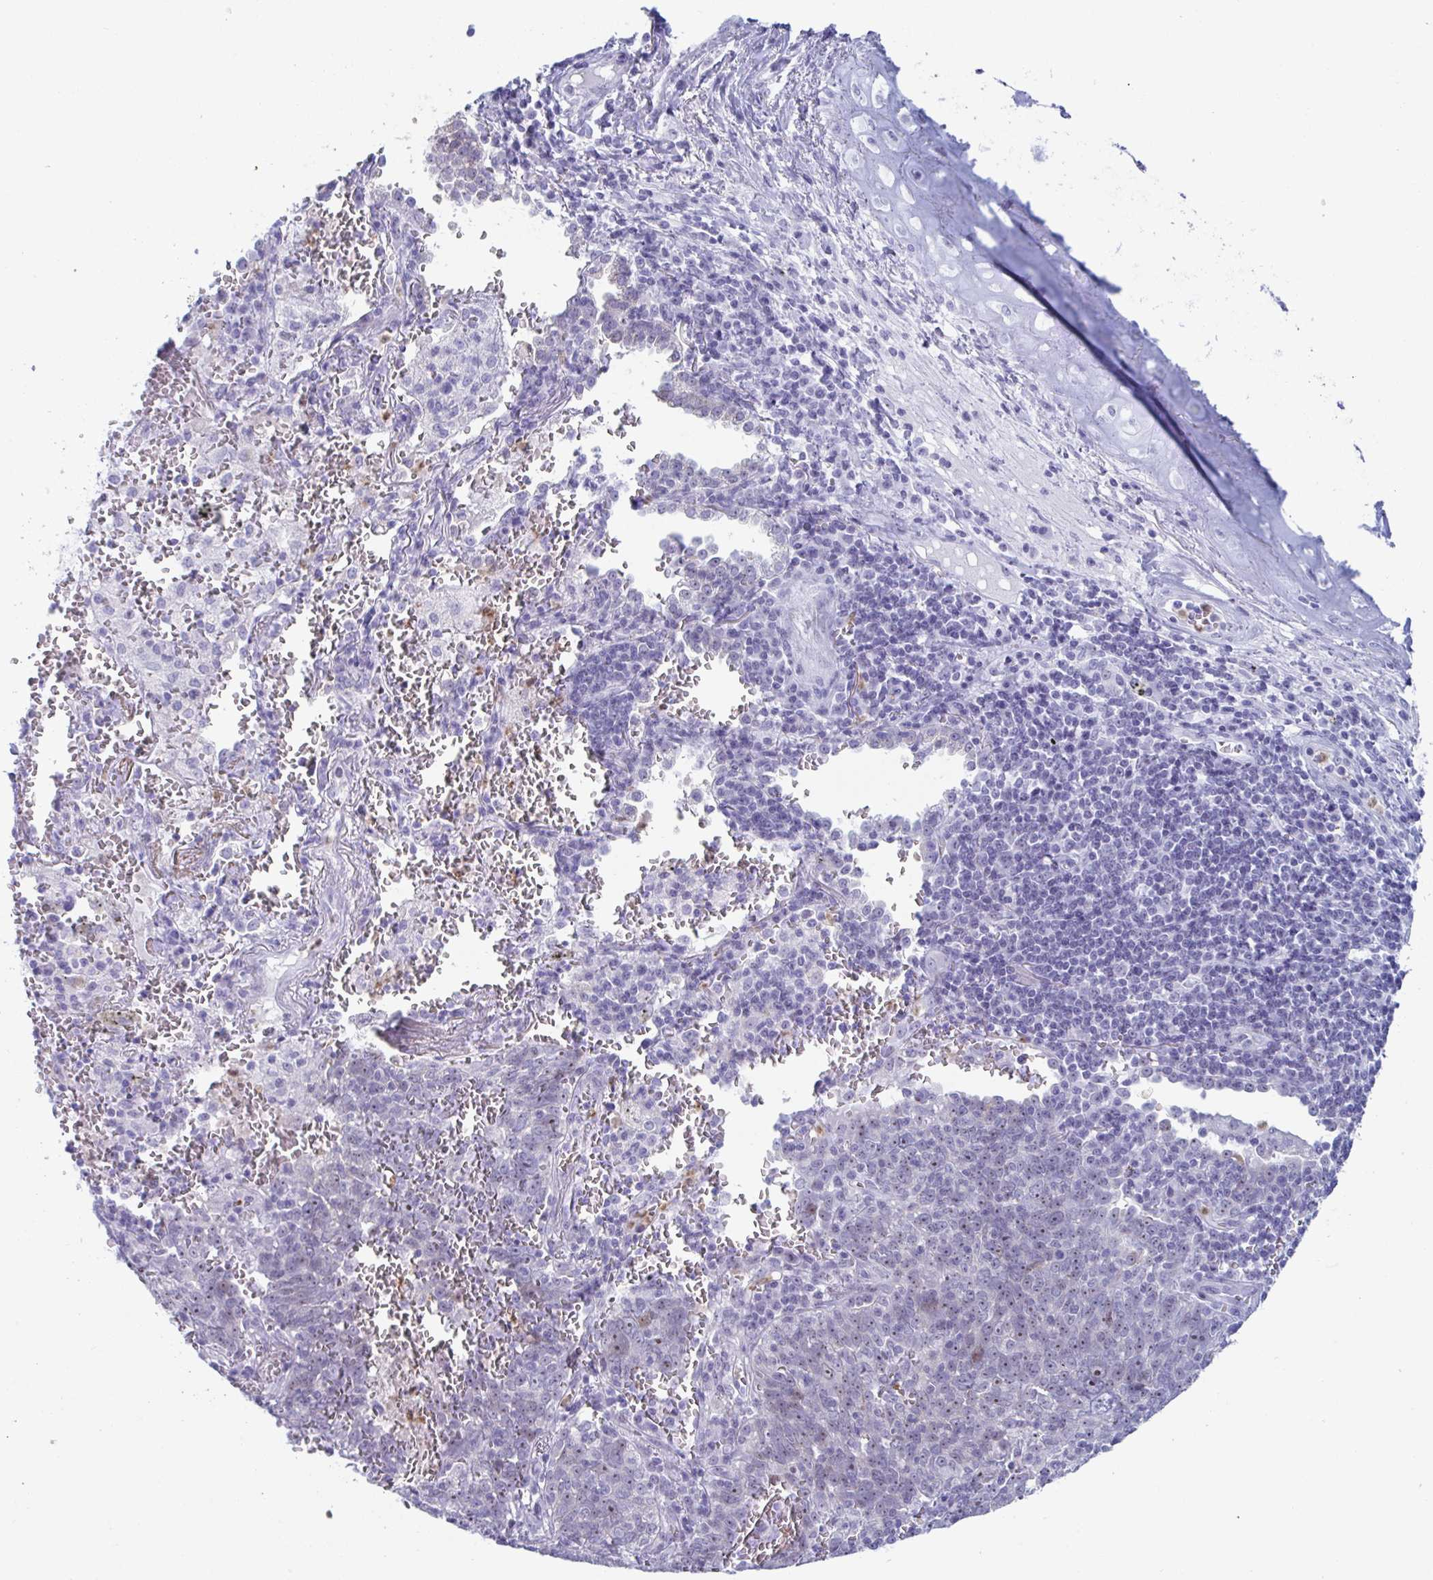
{"staining": {"intensity": "weak", "quantity": "25%-75%", "location": "nuclear"}, "tissue": "lung cancer", "cell_type": "Tumor cells", "image_type": "cancer", "snomed": [{"axis": "morphology", "description": "Squamous cell carcinoma, NOS"}, {"axis": "topography", "description": "Lung"}], "caption": "Weak nuclear expression is present in approximately 25%-75% of tumor cells in squamous cell carcinoma (lung).", "gene": "CYP4F11", "patient": {"sex": "female", "age": 72}}